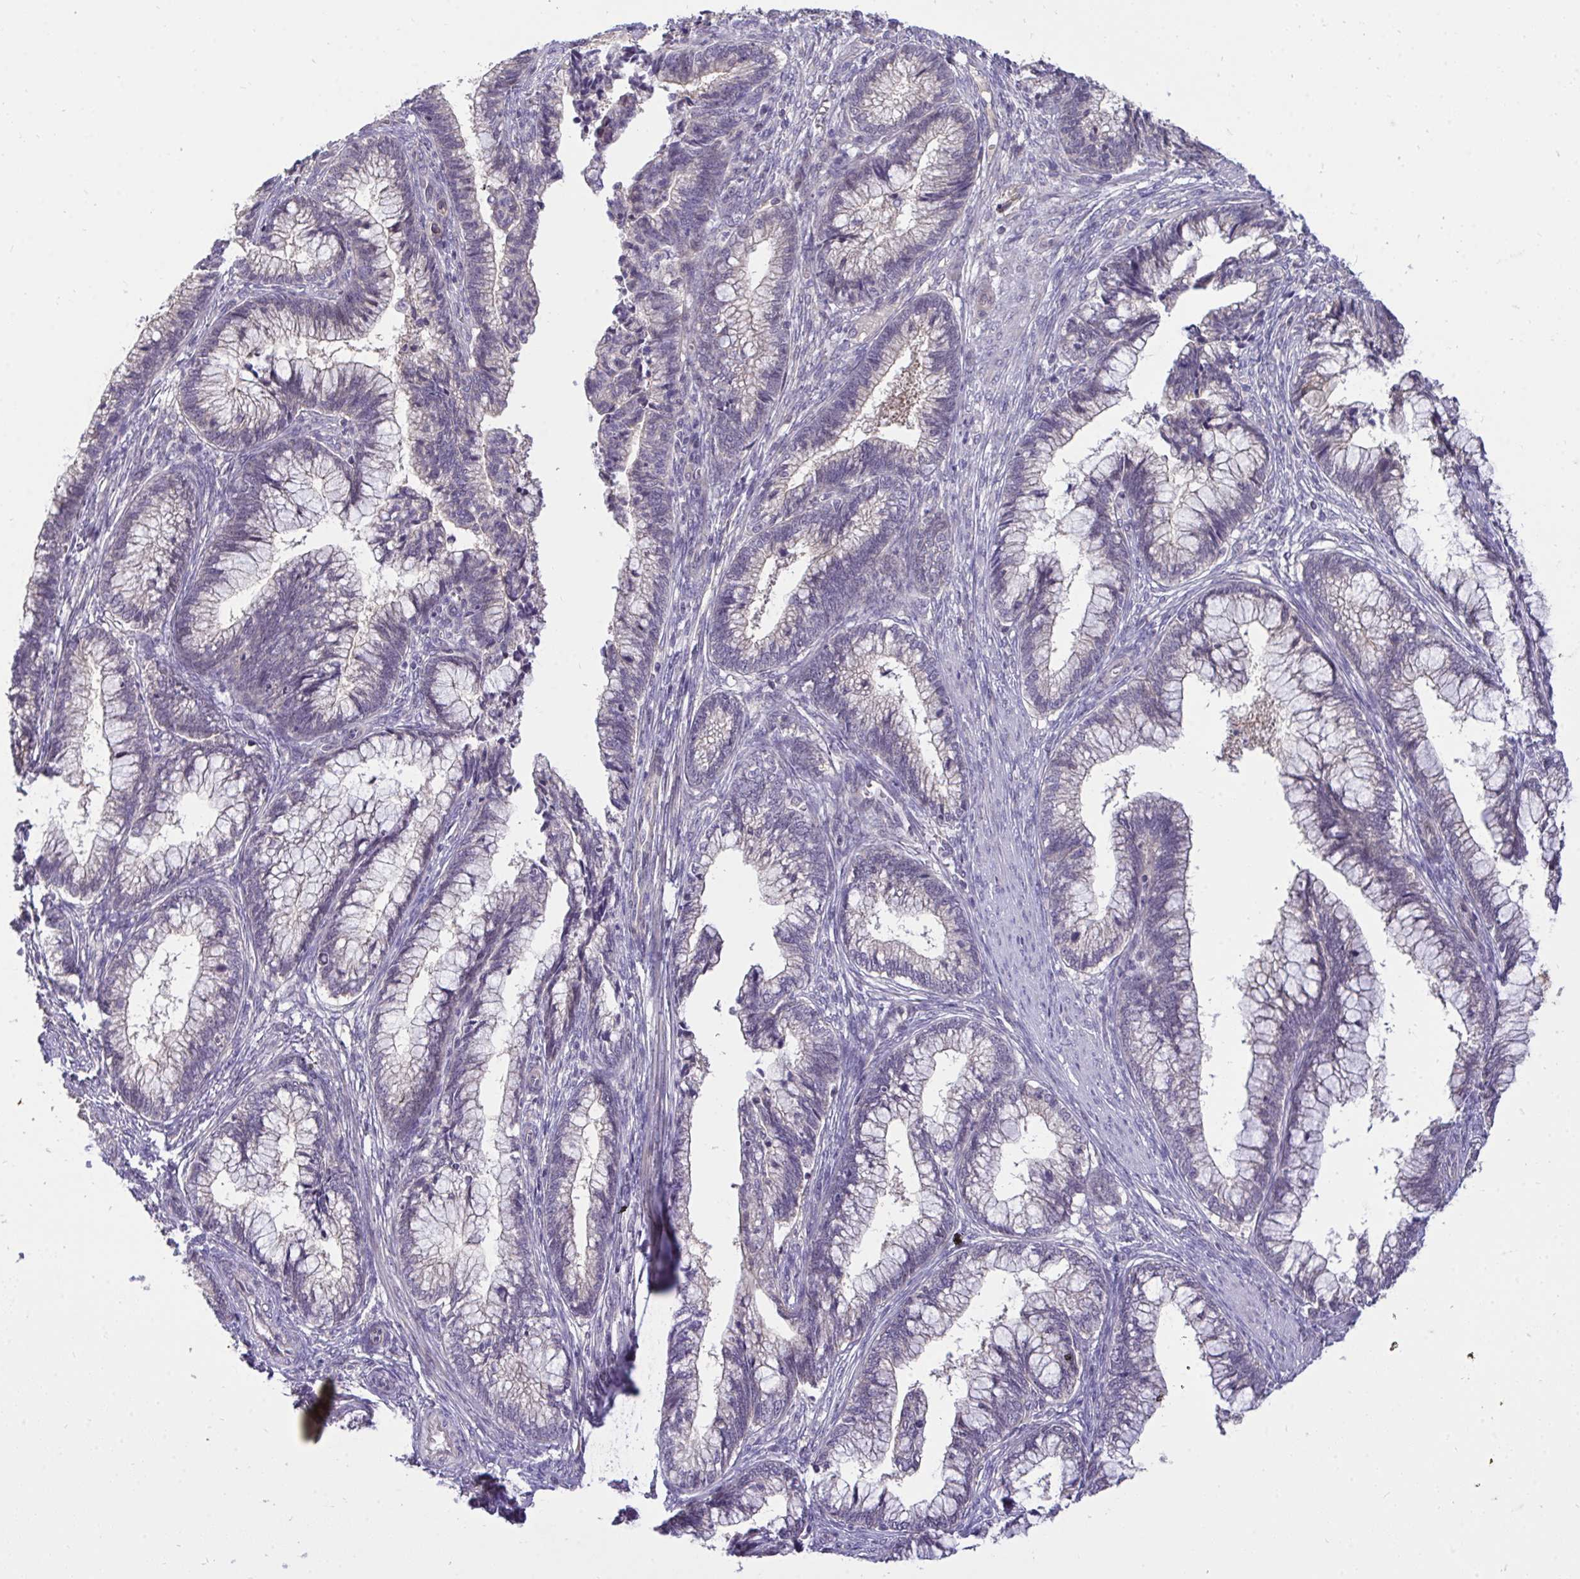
{"staining": {"intensity": "weak", "quantity": "<25%", "location": "cytoplasmic/membranous"}, "tissue": "cervical cancer", "cell_type": "Tumor cells", "image_type": "cancer", "snomed": [{"axis": "morphology", "description": "Adenocarcinoma, NOS"}, {"axis": "topography", "description": "Cervix"}], "caption": "Immunohistochemistry micrograph of neoplastic tissue: human cervical adenocarcinoma stained with DAB (3,3'-diaminobenzidine) exhibits no significant protein expression in tumor cells.", "gene": "C19orf54", "patient": {"sex": "female", "age": 44}}